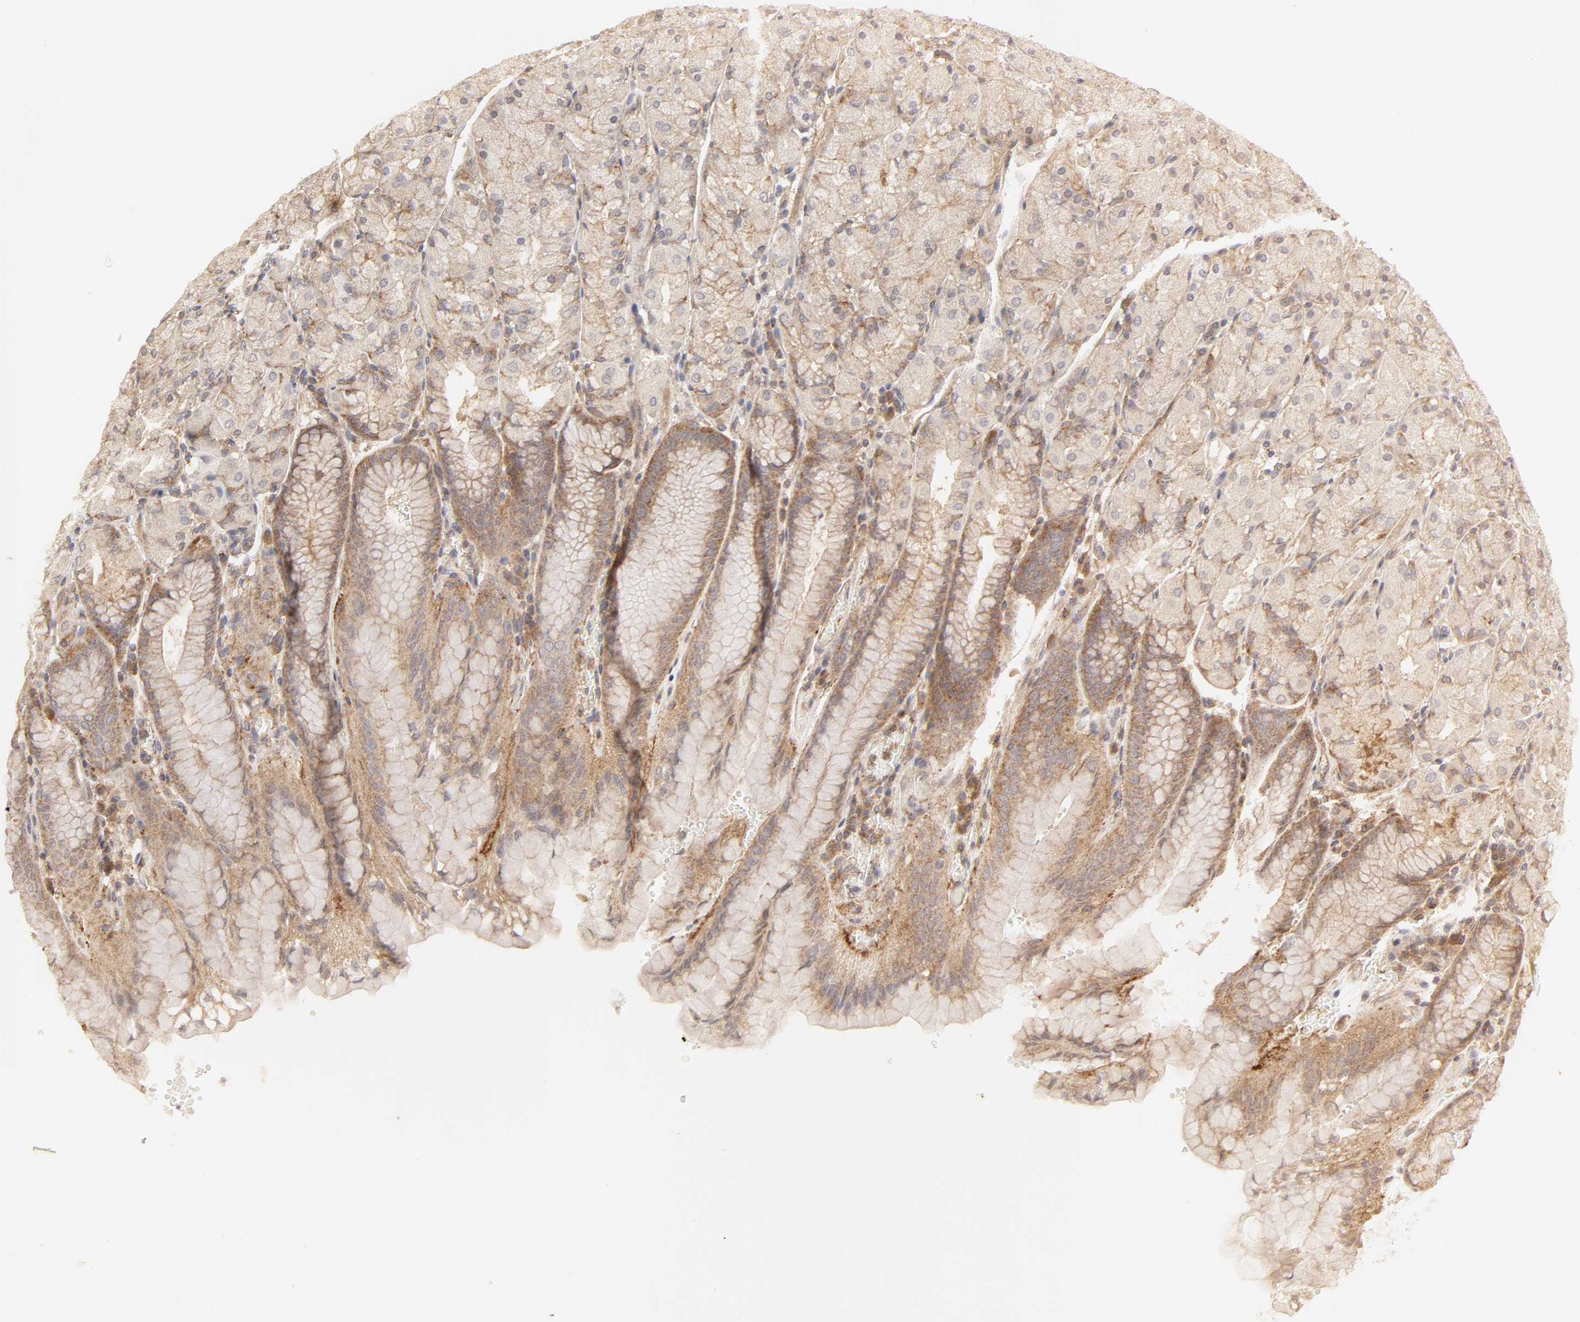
{"staining": {"intensity": "moderate", "quantity": ">75%", "location": "cytoplasmic/membranous"}, "tissue": "stomach", "cell_type": "Glandular cells", "image_type": "normal", "snomed": [{"axis": "morphology", "description": "Normal tissue, NOS"}, {"axis": "topography", "description": "Stomach, upper"}, {"axis": "topography", "description": "Stomach"}], "caption": "Immunohistochemistry (IHC) of unremarkable human stomach displays medium levels of moderate cytoplasmic/membranous staining in approximately >75% of glandular cells.", "gene": "SH3GLB1", "patient": {"sex": "male", "age": 76}}